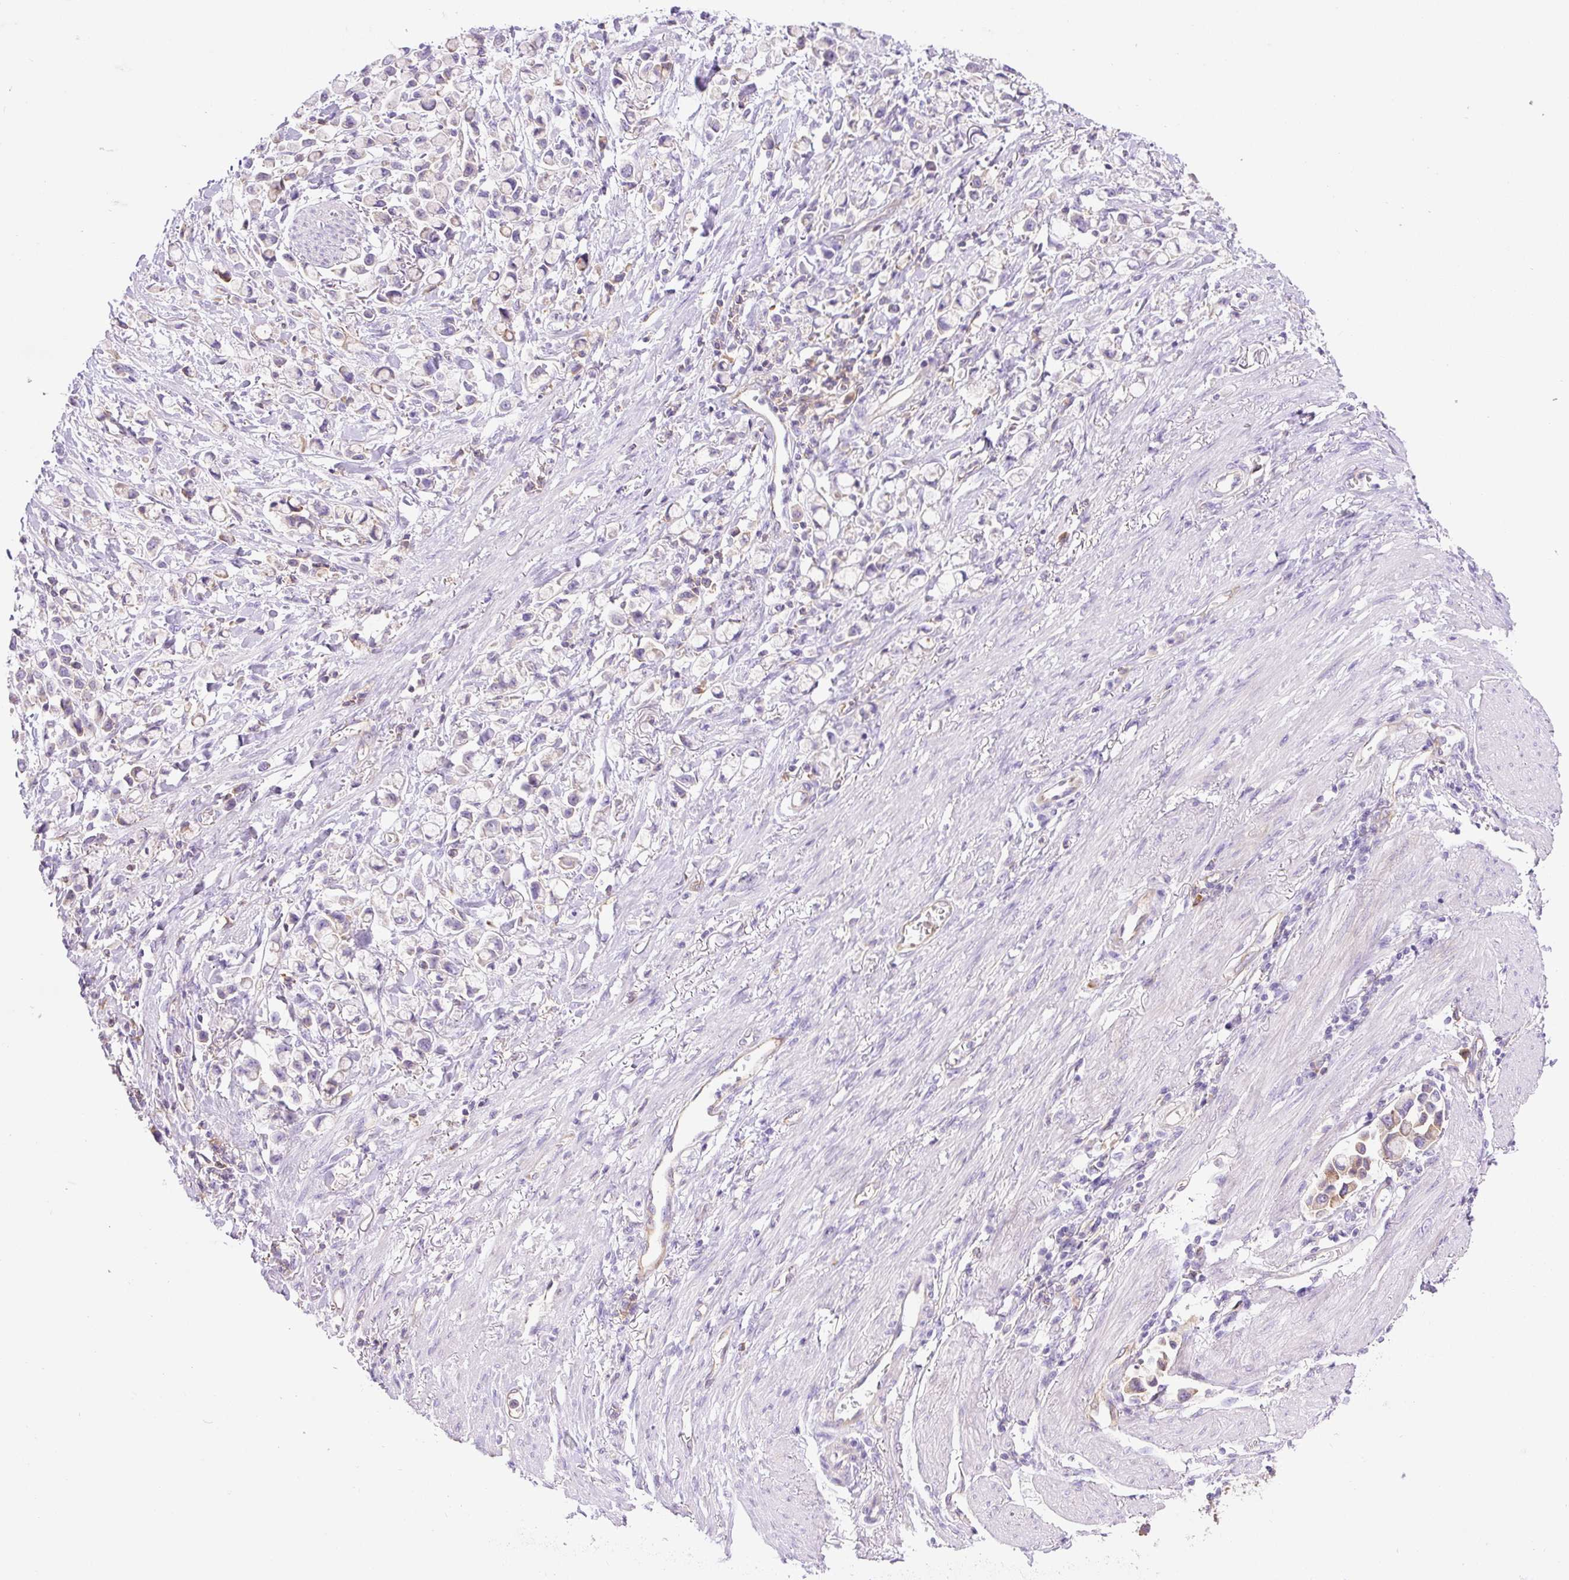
{"staining": {"intensity": "negative", "quantity": "none", "location": "none"}, "tissue": "stomach cancer", "cell_type": "Tumor cells", "image_type": "cancer", "snomed": [{"axis": "morphology", "description": "Adenocarcinoma, NOS"}, {"axis": "topography", "description": "Stomach"}], "caption": "Immunohistochemistry (IHC) of stomach cancer exhibits no expression in tumor cells.", "gene": "DNM2", "patient": {"sex": "female", "age": 81}}